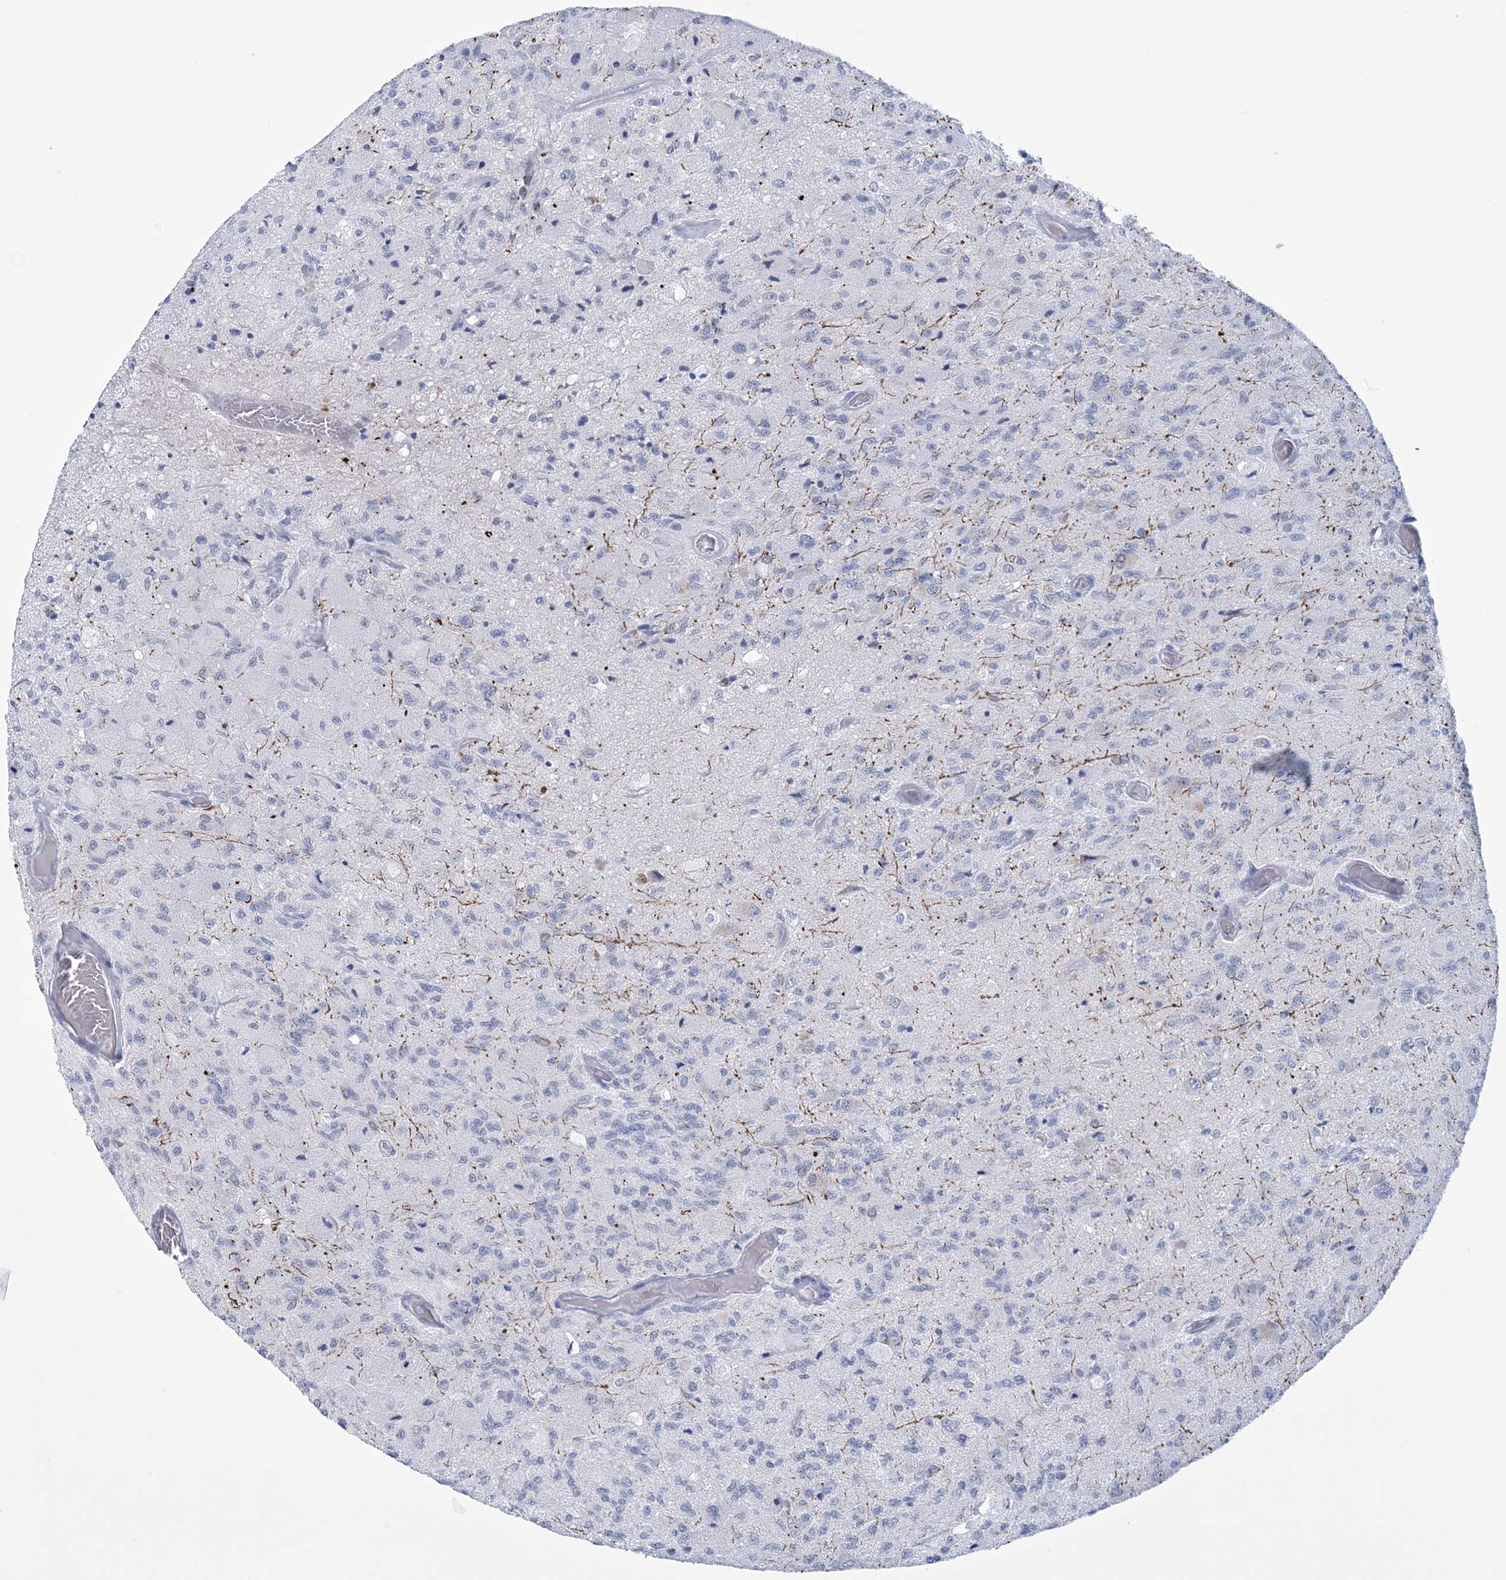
{"staining": {"intensity": "negative", "quantity": "none", "location": "none"}, "tissue": "glioma", "cell_type": "Tumor cells", "image_type": "cancer", "snomed": [{"axis": "morphology", "description": "Normal tissue, NOS"}, {"axis": "morphology", "description": "Glioma, malignant, High grade"}, {"axis": "topography", "description": "Cerebral cortex"}], "caption": "The IHC micrograph has no significant expression in tumor cells of glioma tissue.", "gene": "DPCD", "patient": {"sex": "male", "age": 77}}